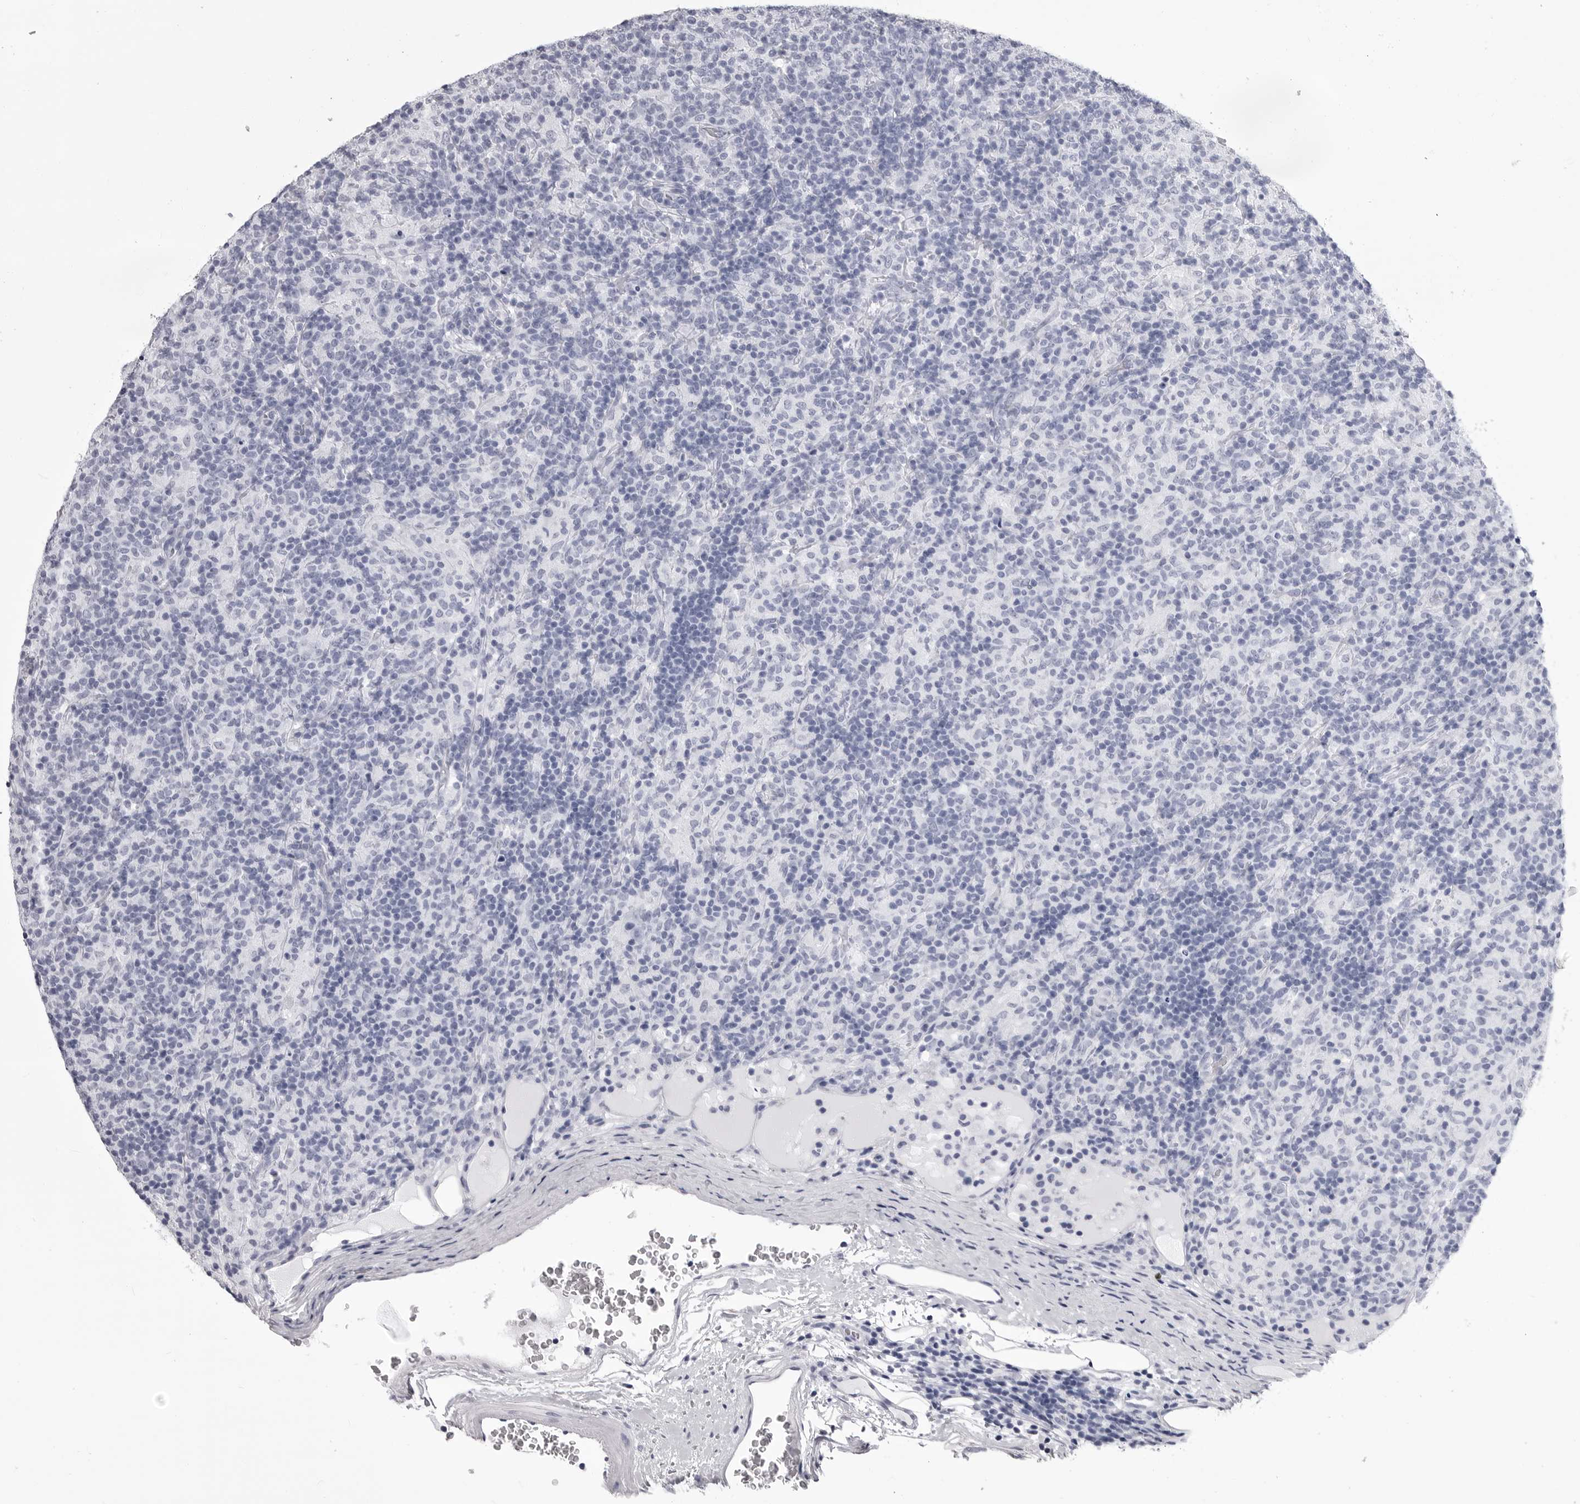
{"staining": {"intensity": "negative", "quantity": "none", "location": "none"}, "tissue": "lymphoma", "cell_type": "Tumor cells", "image_type": "cancer", "snomed": [{"axis": "morphology", "description": "Hodgkin's disease, NOS"}, {"axis": "topography", "description": "Lymph node"}], "caption": "Immunohistochemistry (IHC) of human lymphoma displays no expression in tumor cells.", "gene": "LGALS4", "patient": {"sex": "male", "age": 70}}